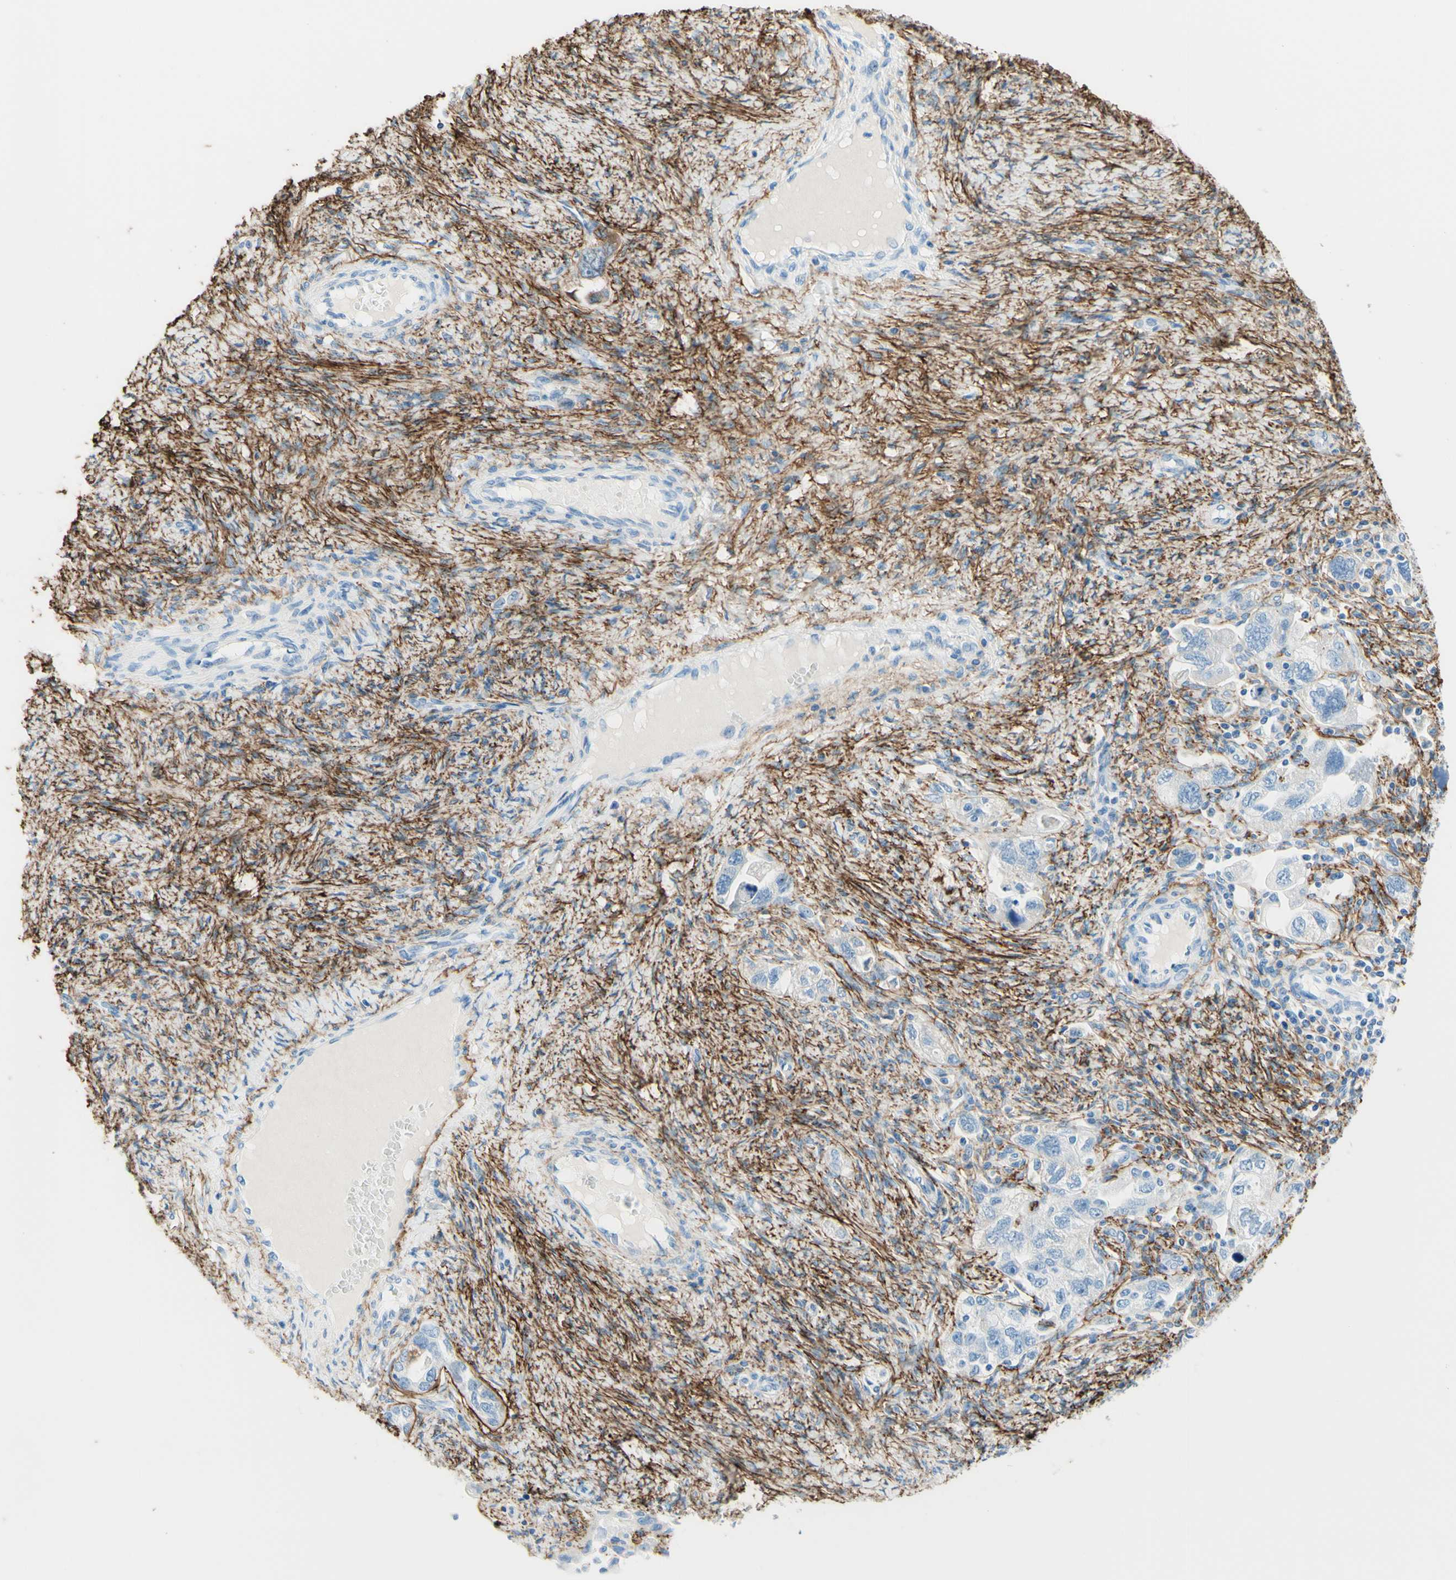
{"staining": {"intensity": "negative", "quantity": "none", "location": "none"}, "tissue": "ovarian cancer", "cell_type": "Tumor cells", "image_type": "cancer", "snomed": [{"axis": "morphology", "description": "Carcinoma, NOS"}, {"axis": "morphology", "description": "Cystadenocarcinoma, serous, NOS"}, {"axis": "topography", "description": "Ovary"}], "caption": "This is an IHC image of ovarian cancer (serous cystadenocarcinoma). There is no staining in tumor cells.", "gene": "MFAP5", "patient": {"sex": "female", "age": 69}}